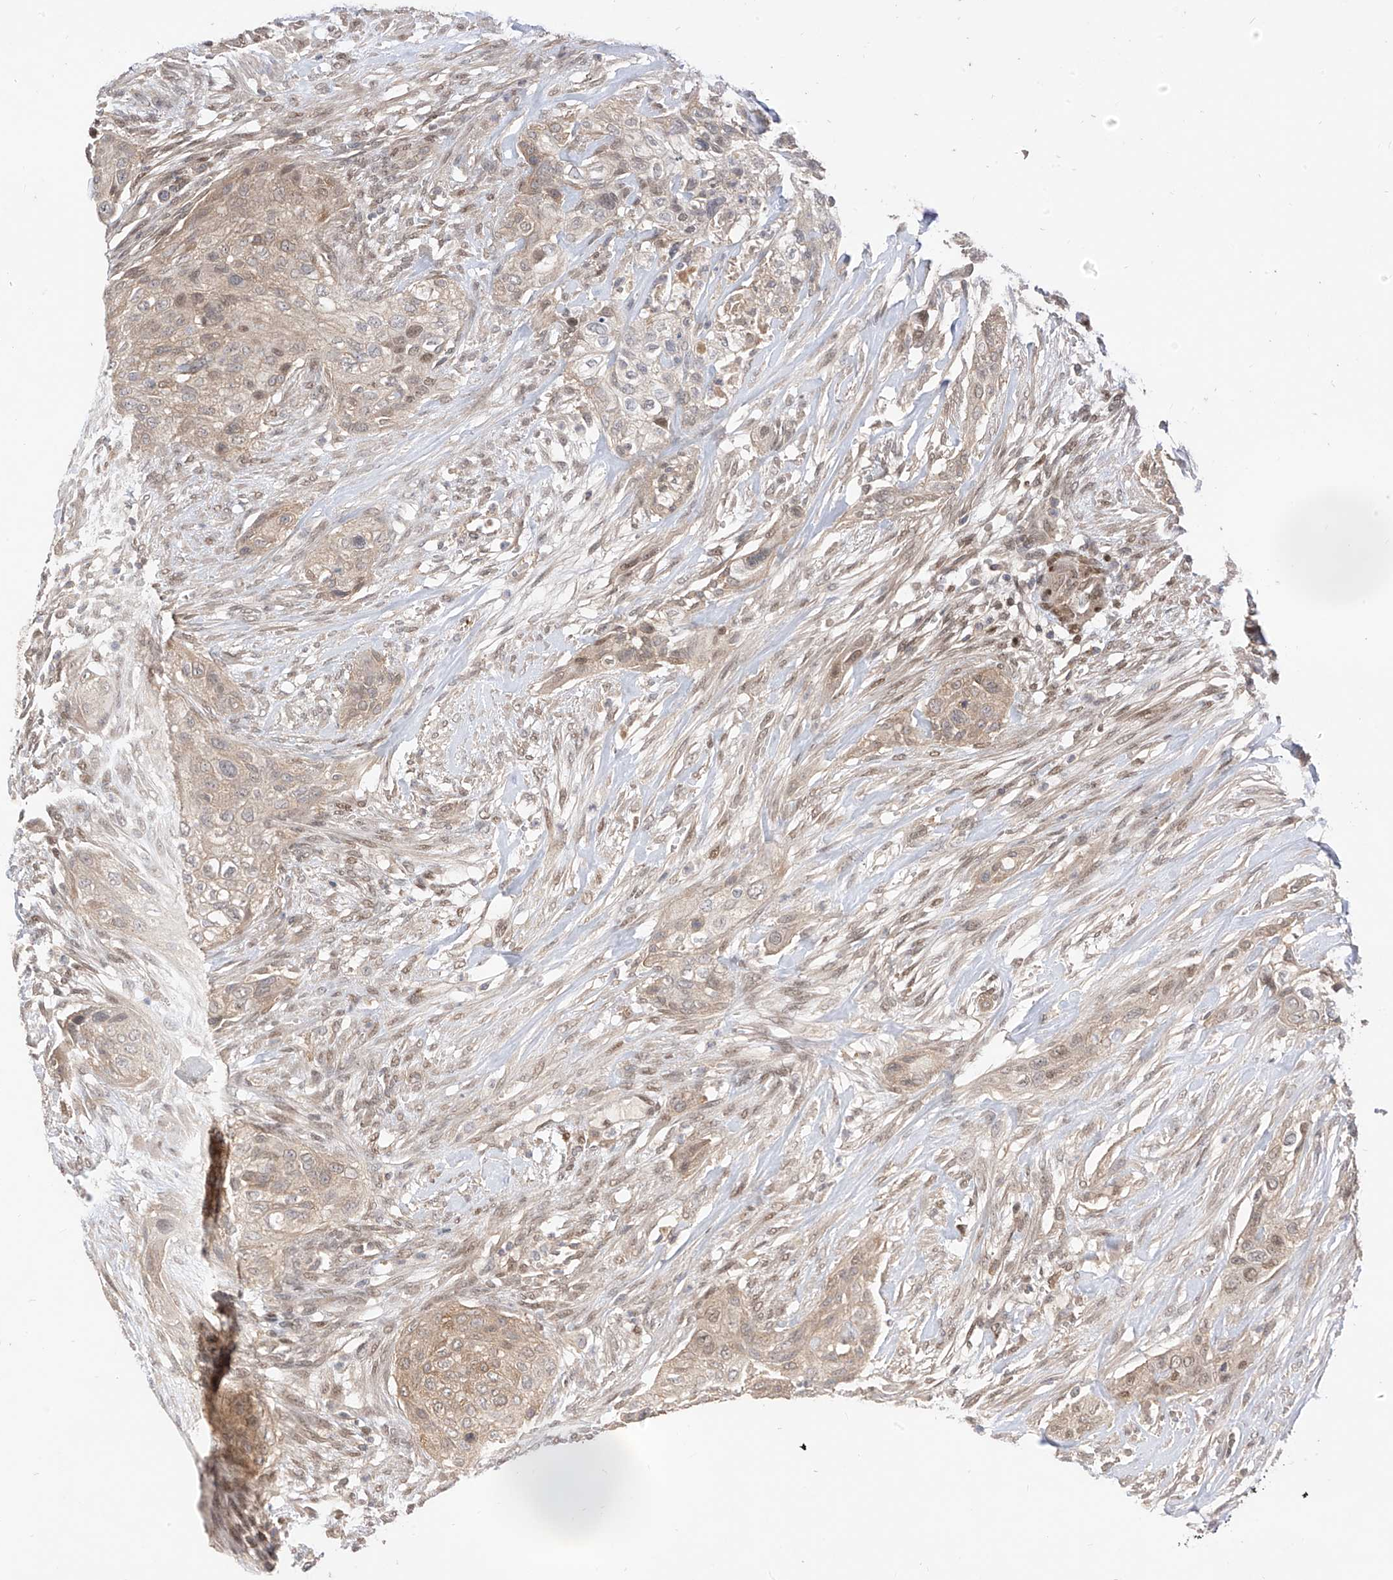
{"staining": {"intensity": "weak", "quantity": "25%-75%", "location": "cytoplasmic/membranous,nuclear"}, "tissue": "urothelial cancer", "cell_type": "Tumor cells", "image_type": "cancer", "snomed": [{"axis": "morphology", "description": "Urothelial carcinoma, High grade"}, {"axis": "topography", "description": "Urinary bladder"}], "caption": "Urothelial cancer stained with IHC shows weak cytoplasmic/membranous and nuclear staining in about 25%-75% of tumor cells.", "gene": "MRTFA", "patient": {"sex": "male", "age": 35}}